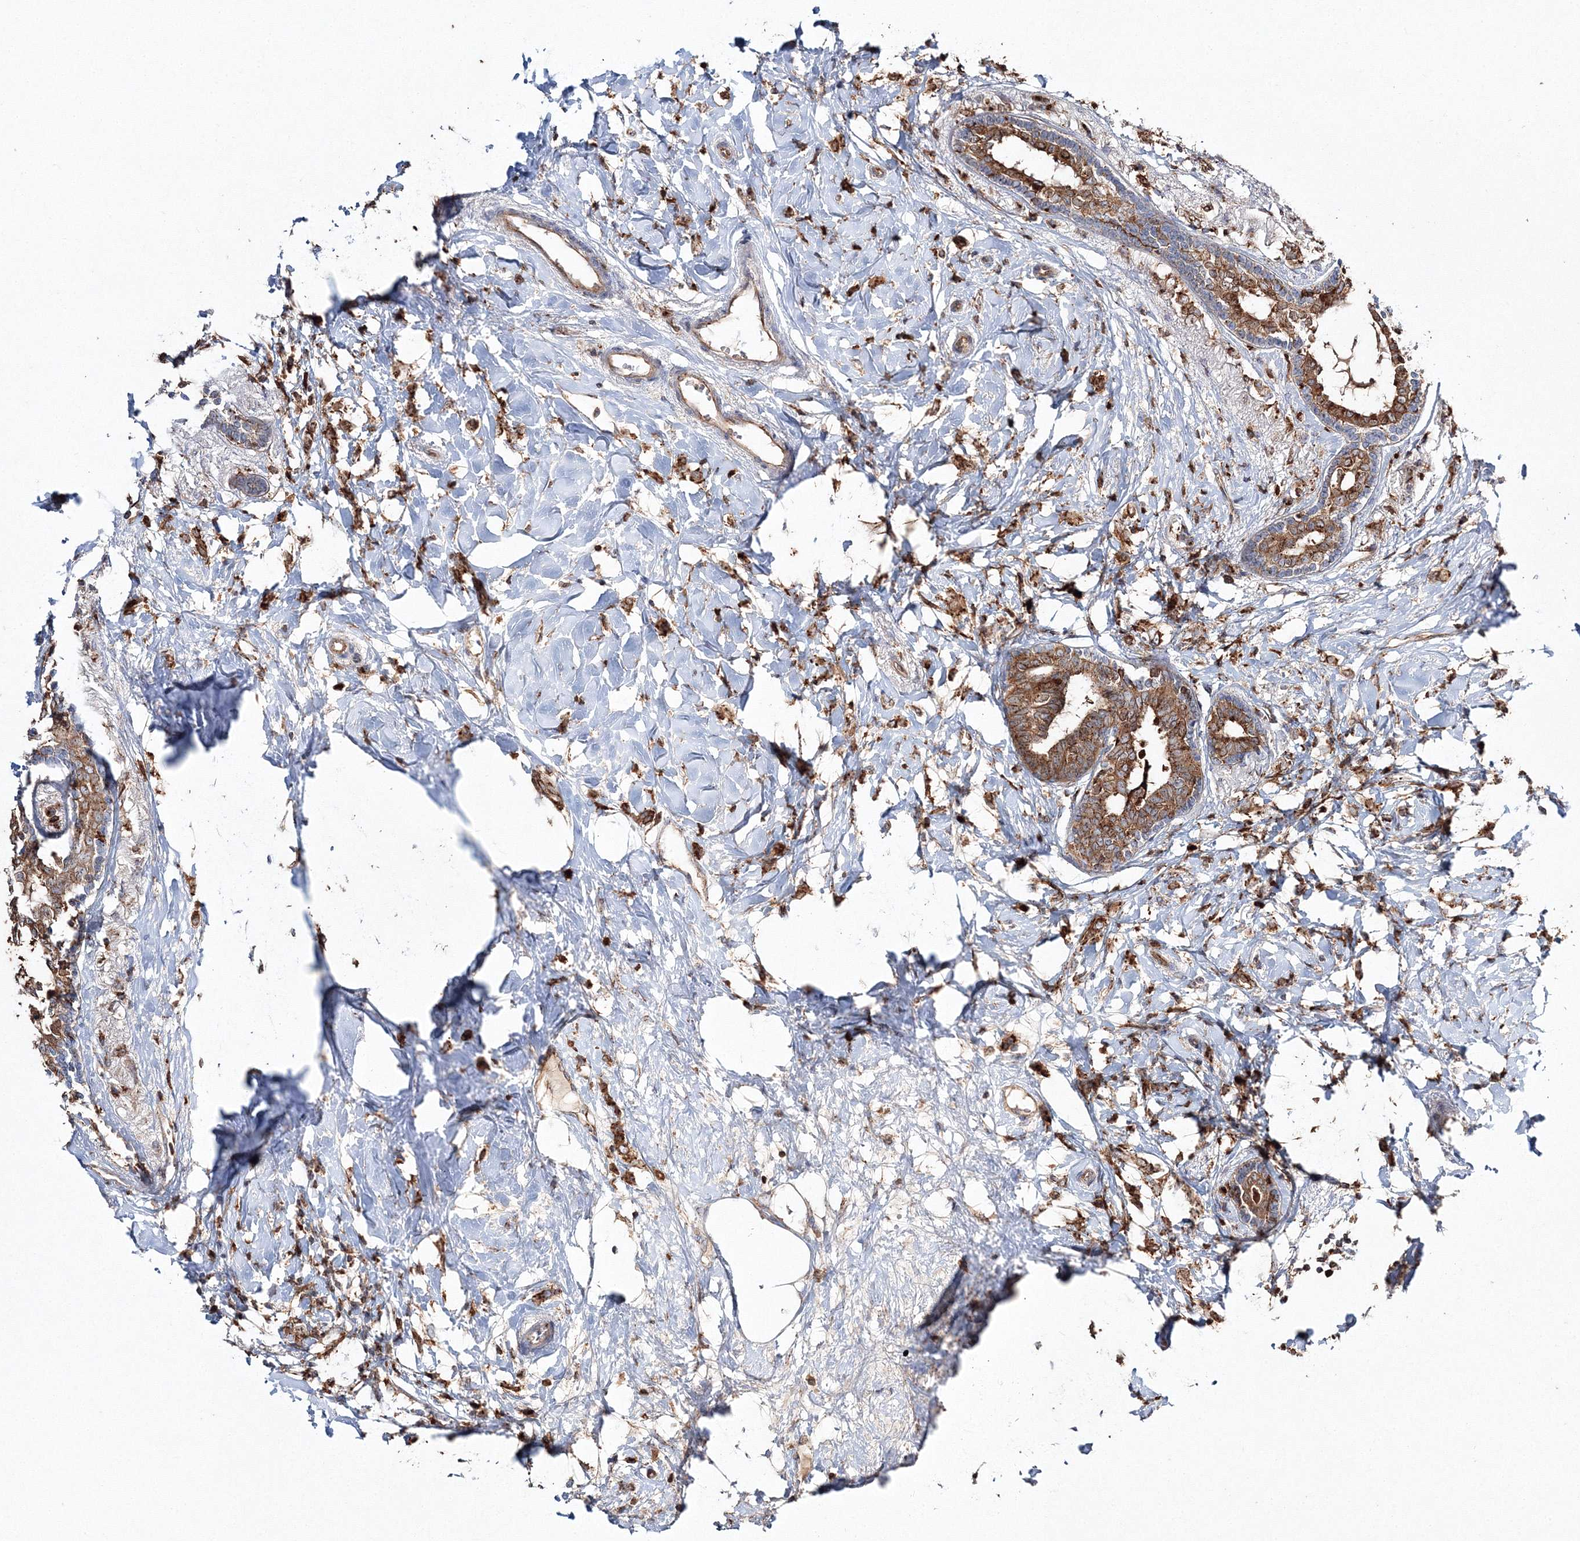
{"staining": {"intensity": "strong", "quantity": ">75%", "location": "cytoplasmic/membranous"}, "tissue": "breast cancer", "cell_type": "Tumor cells", "image_type": "cancer", "snomed": [{"axis": "morphology", "description": "Normal tissue, NOS"}, {"axis": "morphology", "description": "Lobular carcinoma"}, {"axis": "topography", "description": "Breast"}], "caption": "DAB immunohistochemical staining of human breast cancer shows strong cytoplasmic/membranous protein positivity in about >75% of tumor cells.", "gene": "ARCN1", "patient": {"sex": "female", "age": 47}}